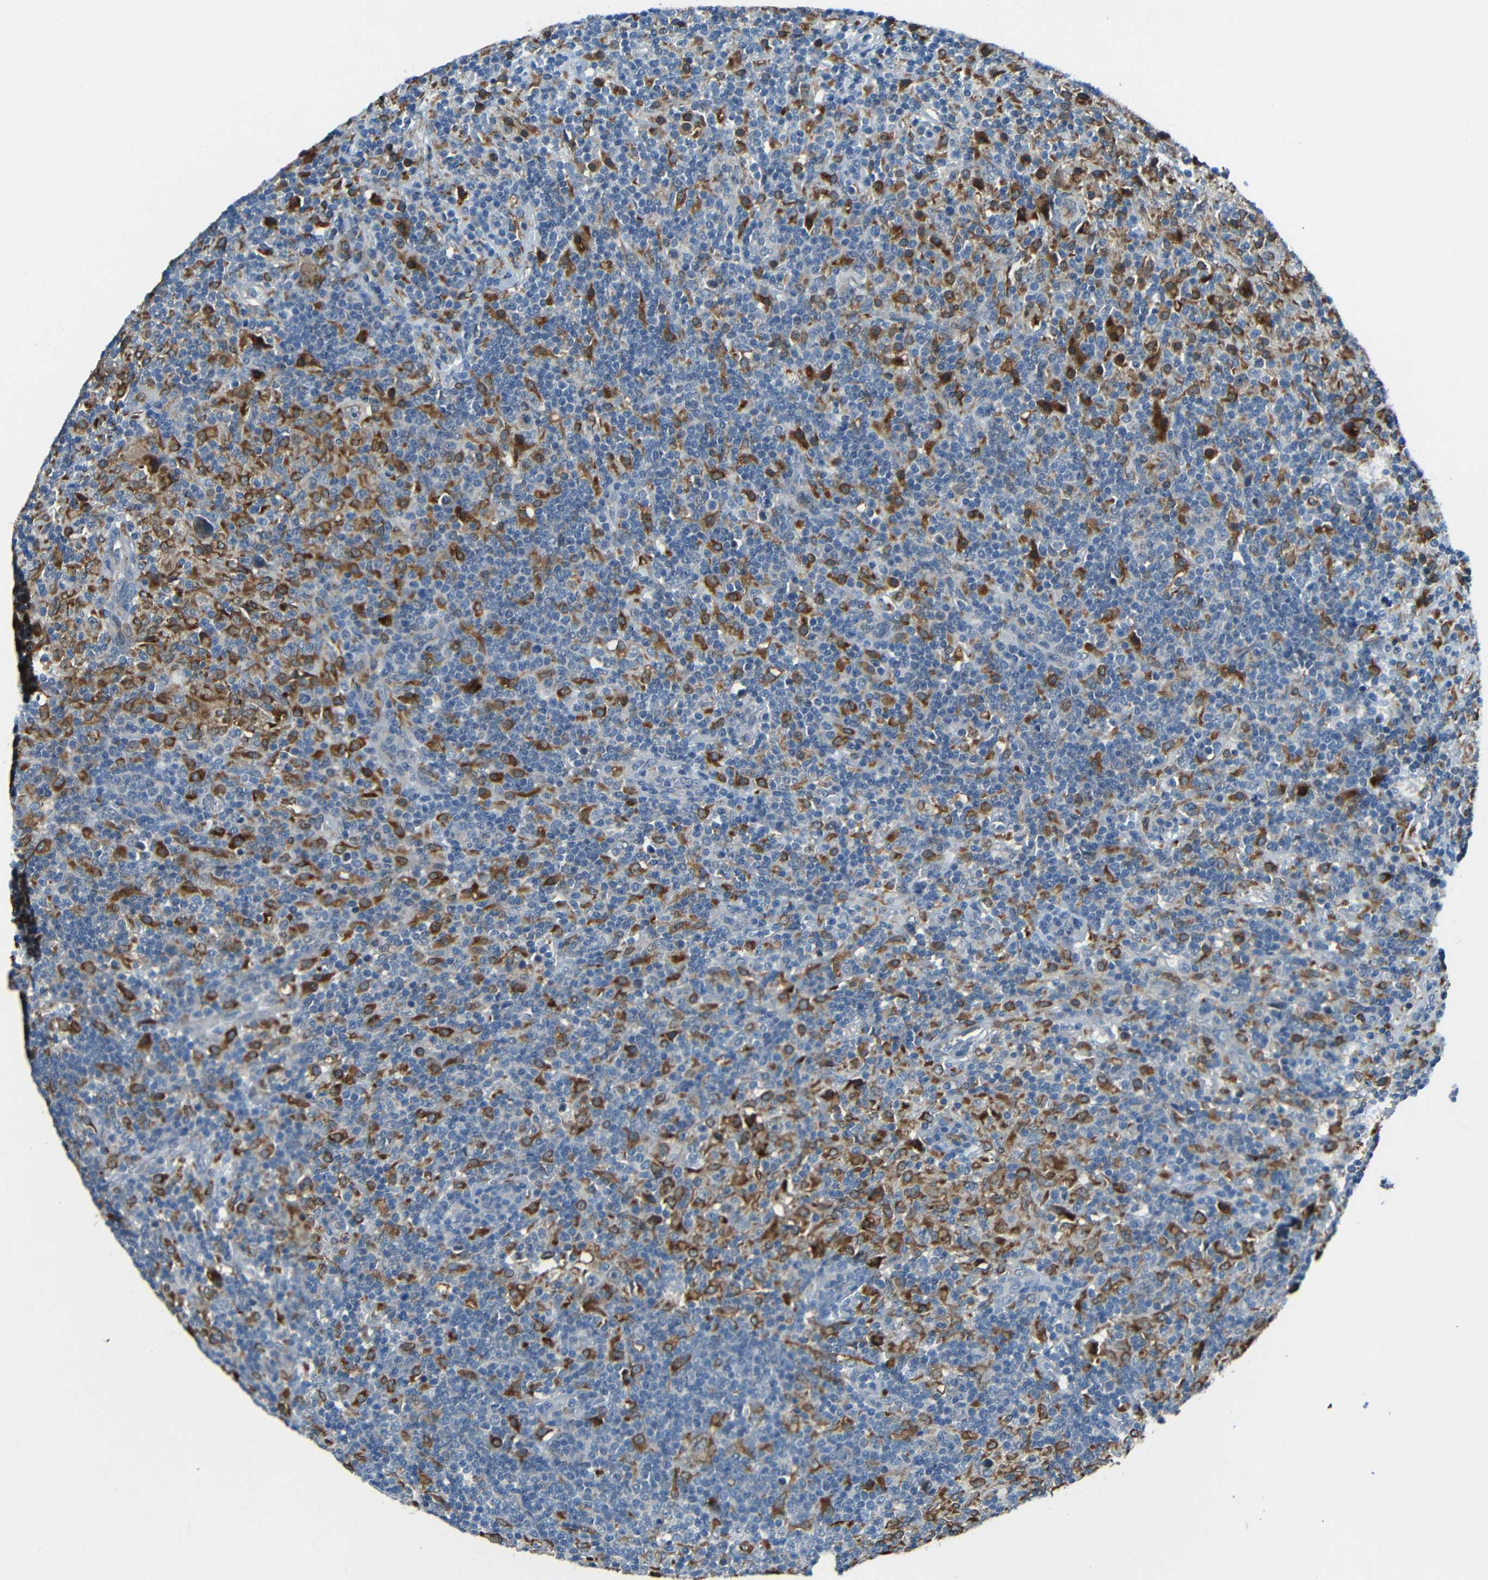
{"staining": {"intensity": "negative", "quantity": "none", "location": "none"}, "tissue": "lymphoma", "cell_type": "Tumor cells", "image_type": "cancer", "snomed": [{"axis": "morphology", "description": "Hodgkin's disease, NOS"}, {"axis": "topography", "description": "Lymph node"}], "caption": "Hodgkin's disease stained for a protein using immunohistochemistry displays no expression tumor cells.", "gene": "ANKRD22", "patient": {"sex": "male", "age": 70}}